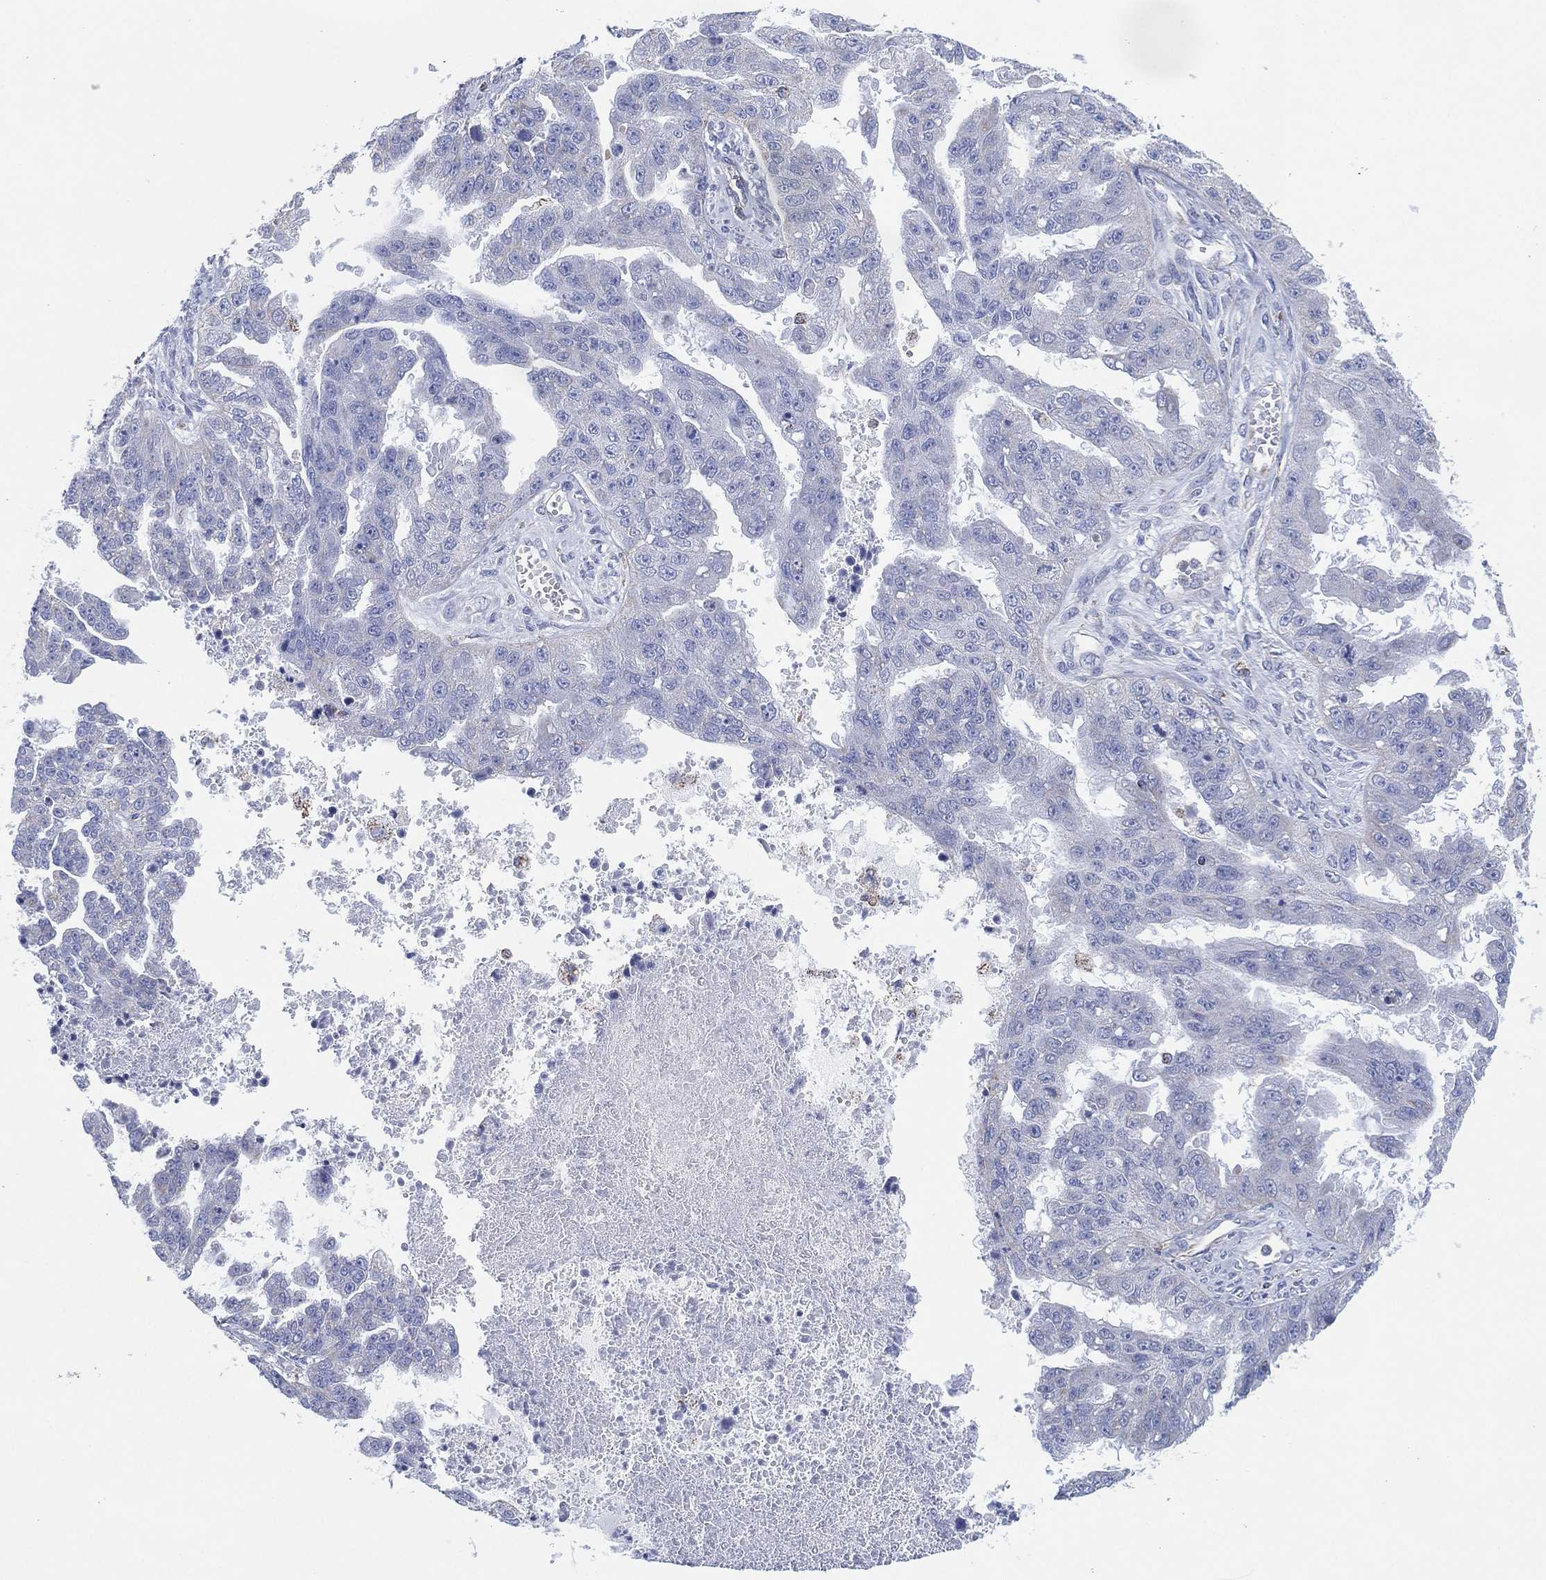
{"staining": {"intensity": "negative", "quantity": "none", "location": "none"}, "tissue": "ovarian cancer", "cell_type": "Tumor cells", "image_type": "cancer", "snomed": [{"axis": "morphology", "description": "Cystadenocarcinoma, serous, NOS"}, {"axis": "topography", "description": "Ovary"}], "caption": "IHC of human serous cystadenocarcinoma (ovarian) displays no staining in tumor cells. The staining is performed using DAB brown chromogen with nuclei counter-stained in using hematoxylin.", "gene": "CFTR", "patient": {"sex": "female", "age": 58}}